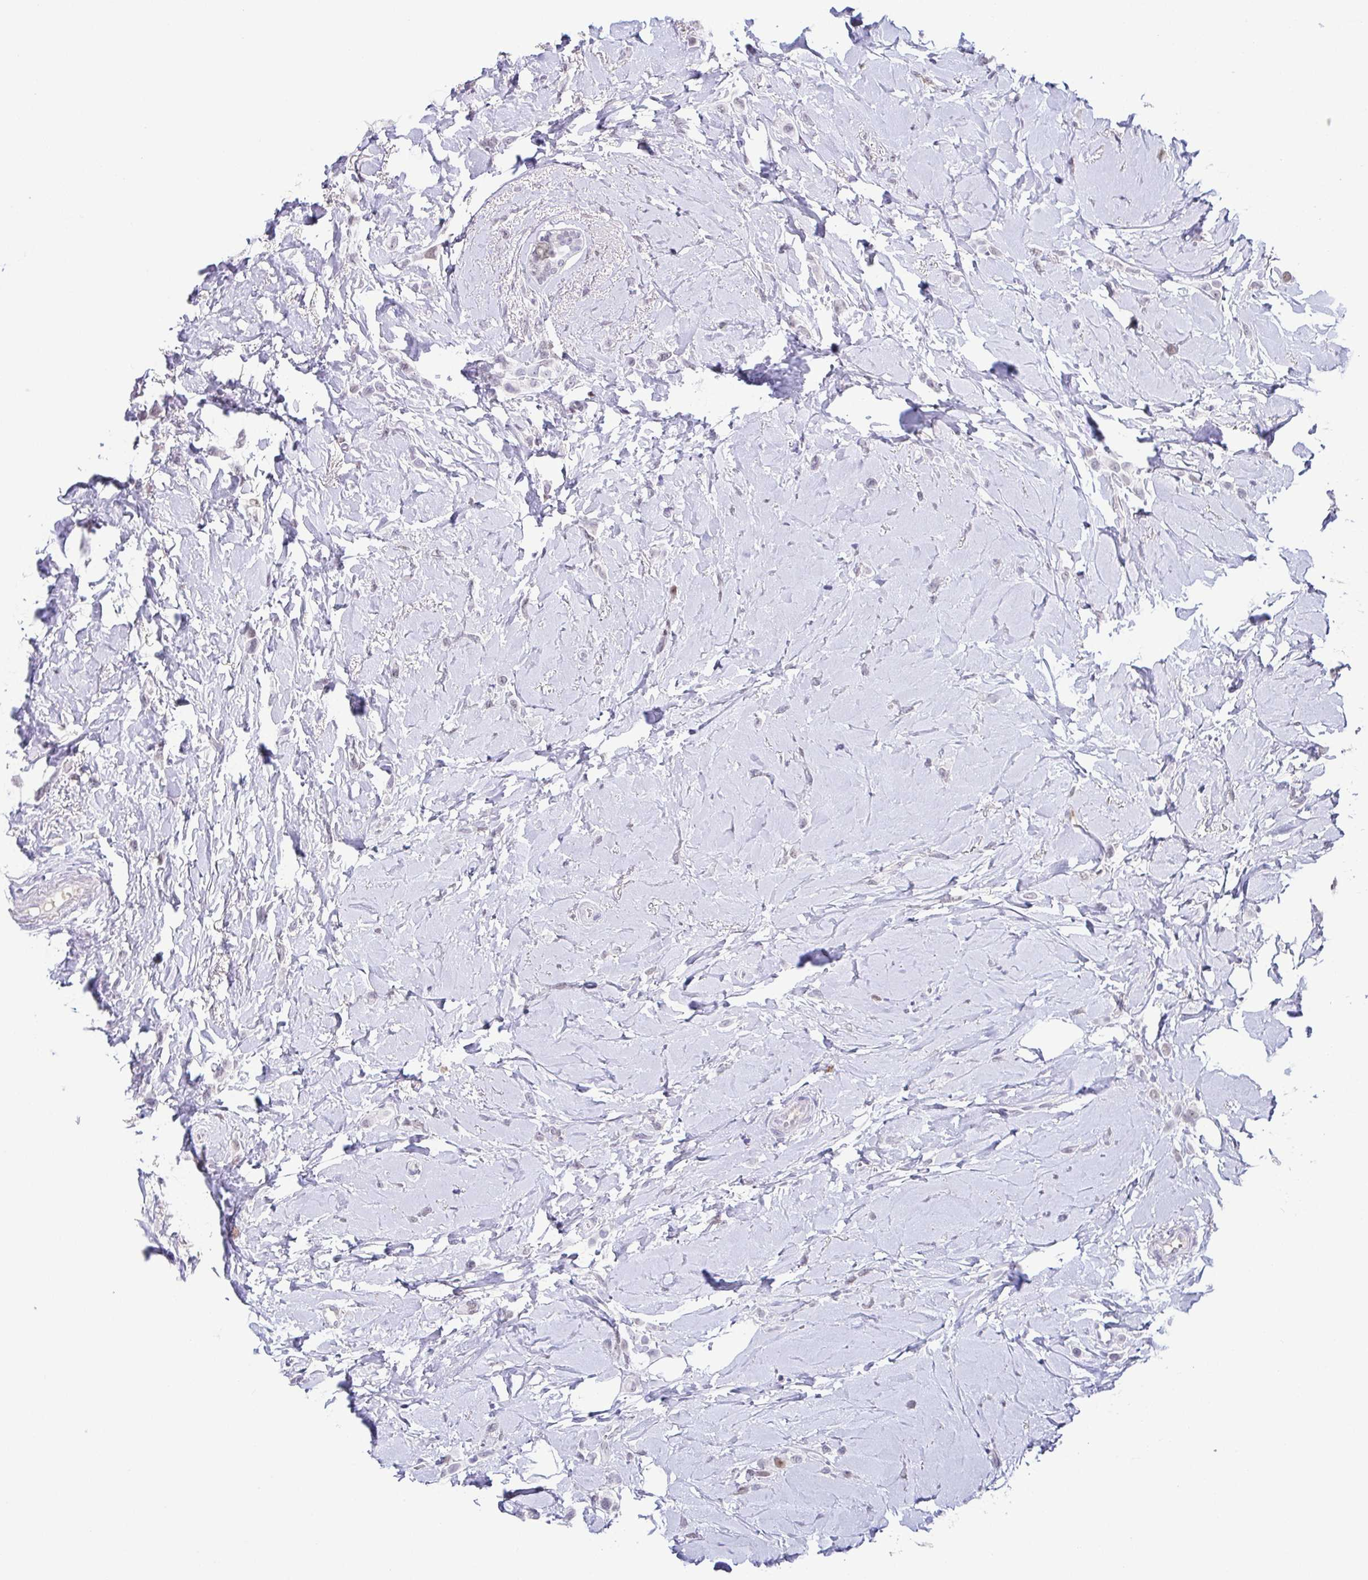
{"staining": {"intensity": "negative", "quantity": "none", "location": "none"}, "tissue": "breast cancer", "cell_type": "Tumor cells", "image_type": "cancer", "snomed": [{"axis": "morphology", "description": "Lobular carcinoma"}, {"axis": "topography", "description": "Breast"}], "caption": "DAB (3,3'-diaminobenzidine) immunohistochemical staining of human breast lobular carcinoma demonstrates no significant expression in tumor cells.", "gene": "TCF3", "patient": {"sex": "female", "age": 66}}